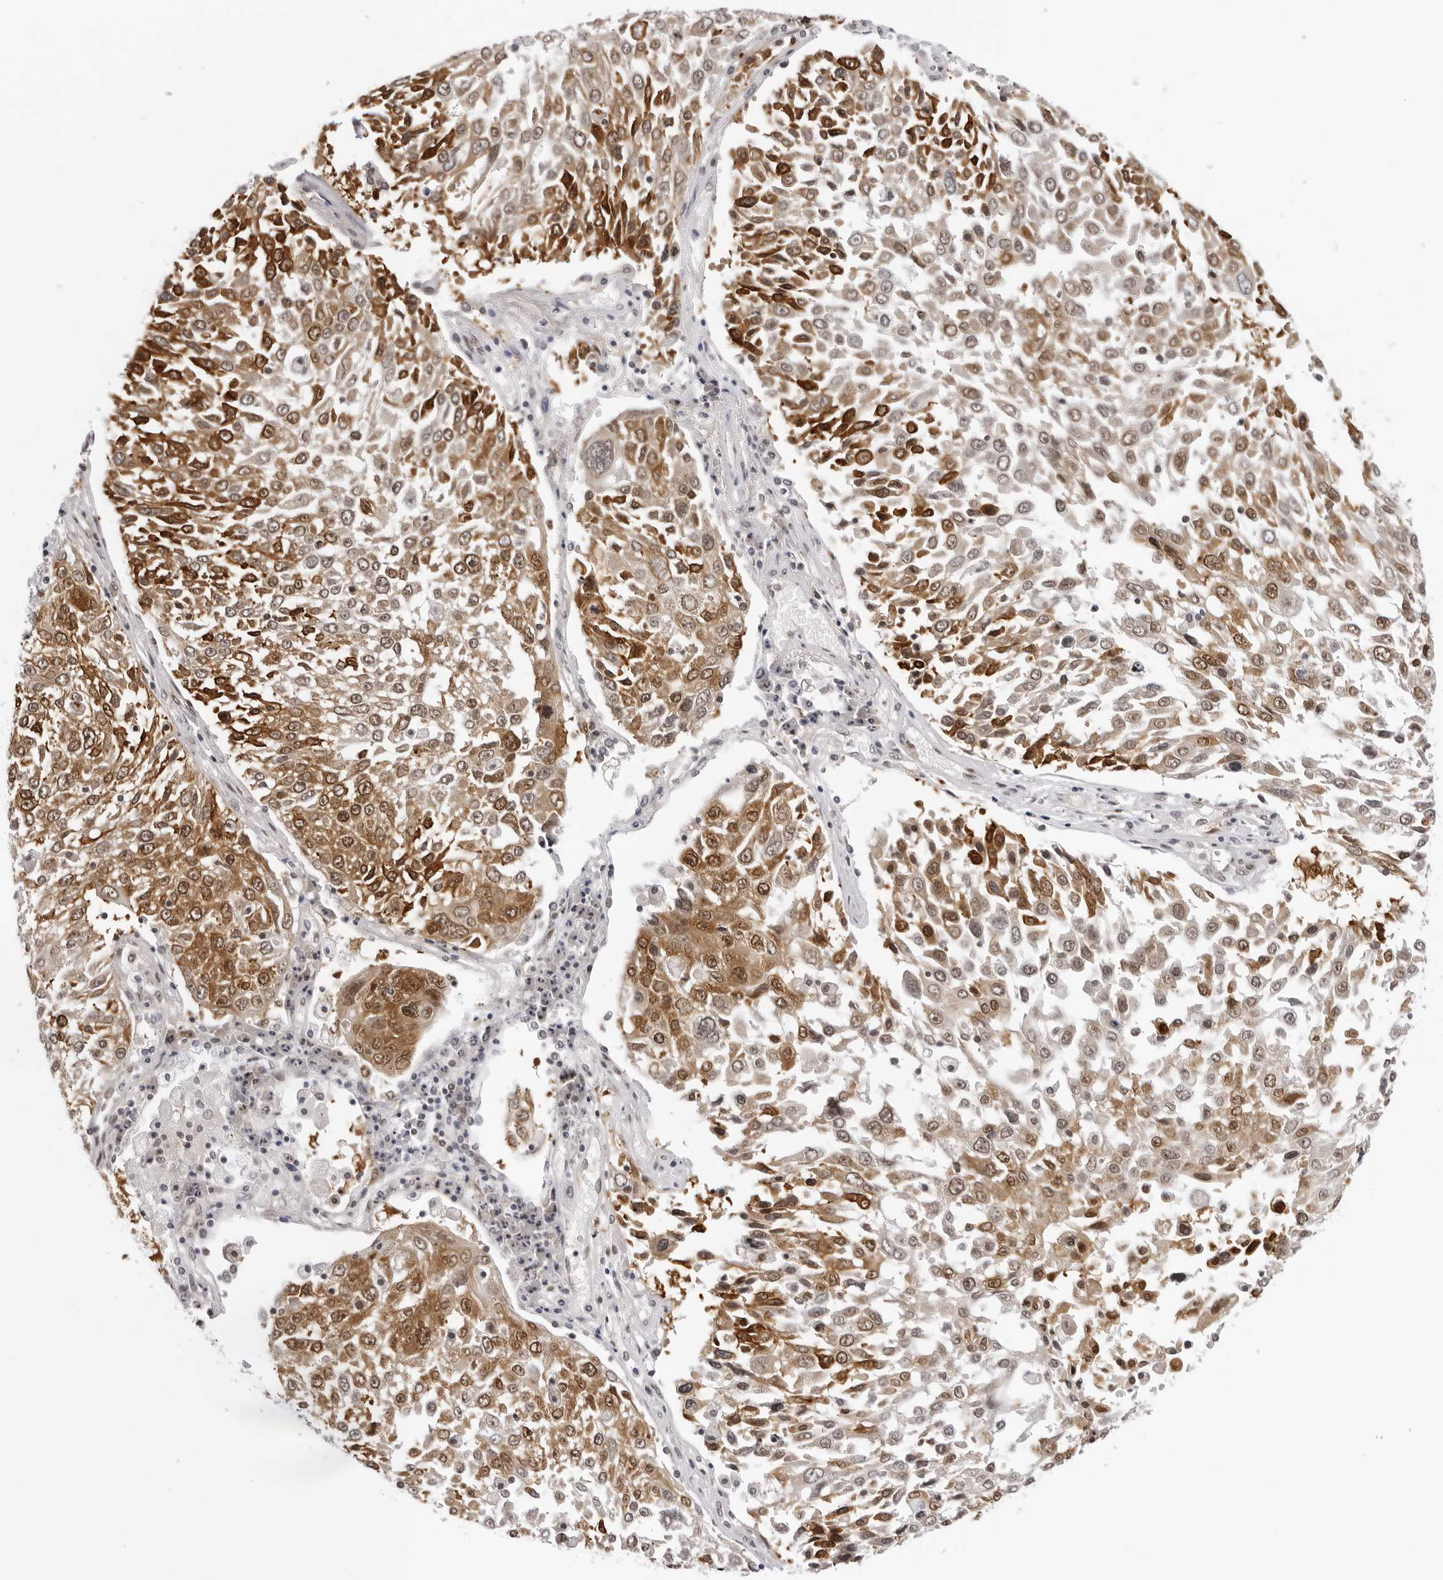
{"staining": {"intensity": "moderate", "quantity": ">75%", "location": "cytoplasmic/membranous,nuclear"}, "tissue": "lung cancer", "cell_type": "Tumor cells", "image_type": "cancer", "snomed": [{"axis": "morphology", "description": "Squamous cell carcinoma, NOS"}, {"axis": "topography", "description": "Lung"}], "caption": "This micrograph reveals IHC staining of human lung squamous cell carcinoma, with medium moderate cytoplasmic/membranous and nuclear expression in approximately >75% of tumor cells.", "gene": "WDR77", "patient": {"sex": "male", "age": 65}}